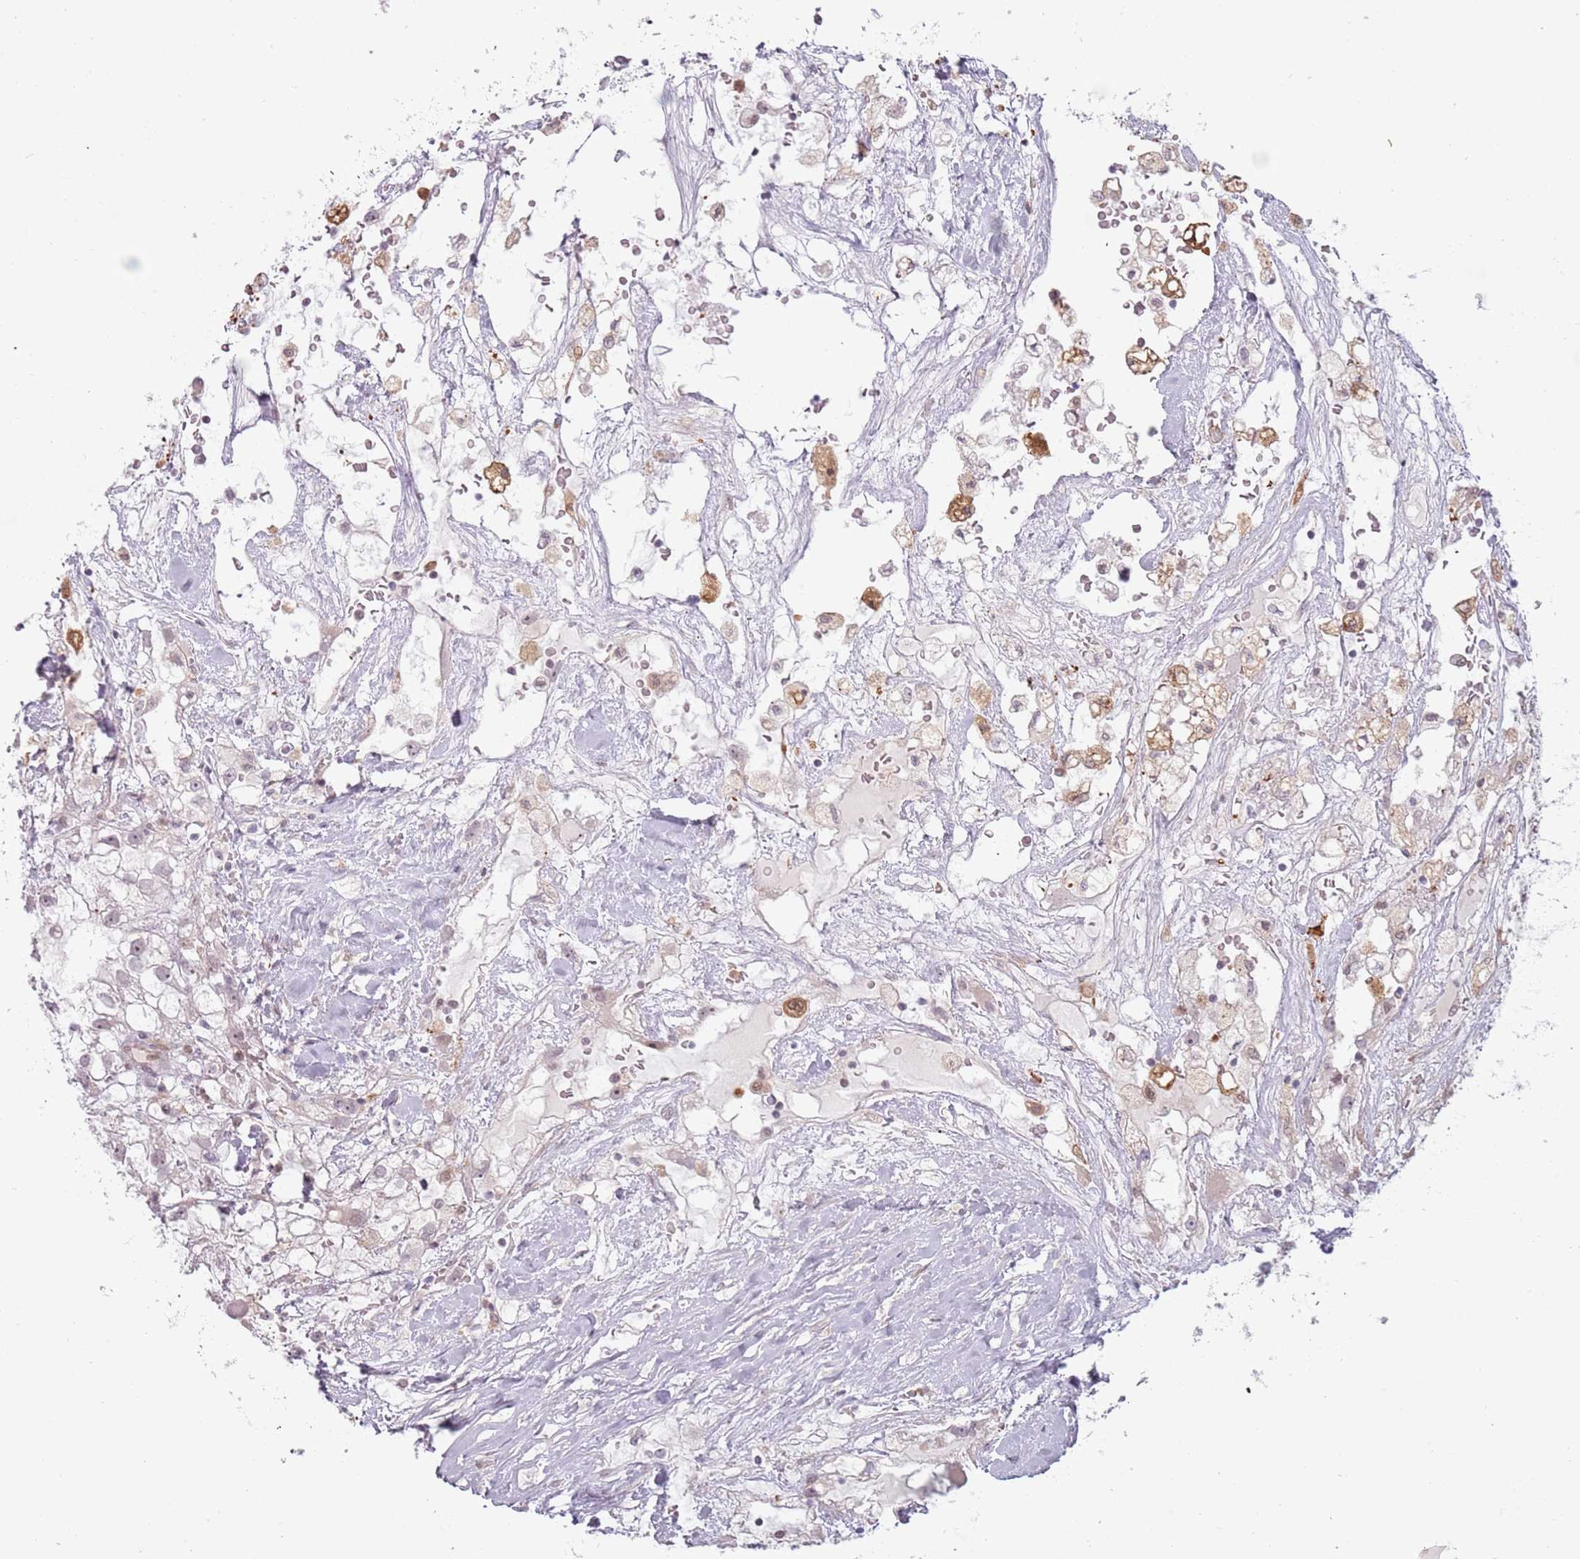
{"staining": {"intensity": "negative", "quantity": "none", "location": "none"}, "tissue": "renal cancer", "cell_type": "Tumor cells", "image_type": "cancer", "snomed": [{"axis": "morphology", "description": "Adenocarcinoma, NOS"}, {"axis": "topography", "description": "Kidney"}], "caption": "This image is of adenocarcinoma (renal) stained with immunohistochemistry to label a protein in brown with the nuclei are counter-stained blue. There is no expression in tumor cells. (Stains: DAB (3,3'-diaminobenzidine) immunohistochemistry with hematoxylin counter stain, Microscopy: brightfield microscopy at high magnification).", "gene": "REXO4", "patient": {"sex": "male", "age": 59}}